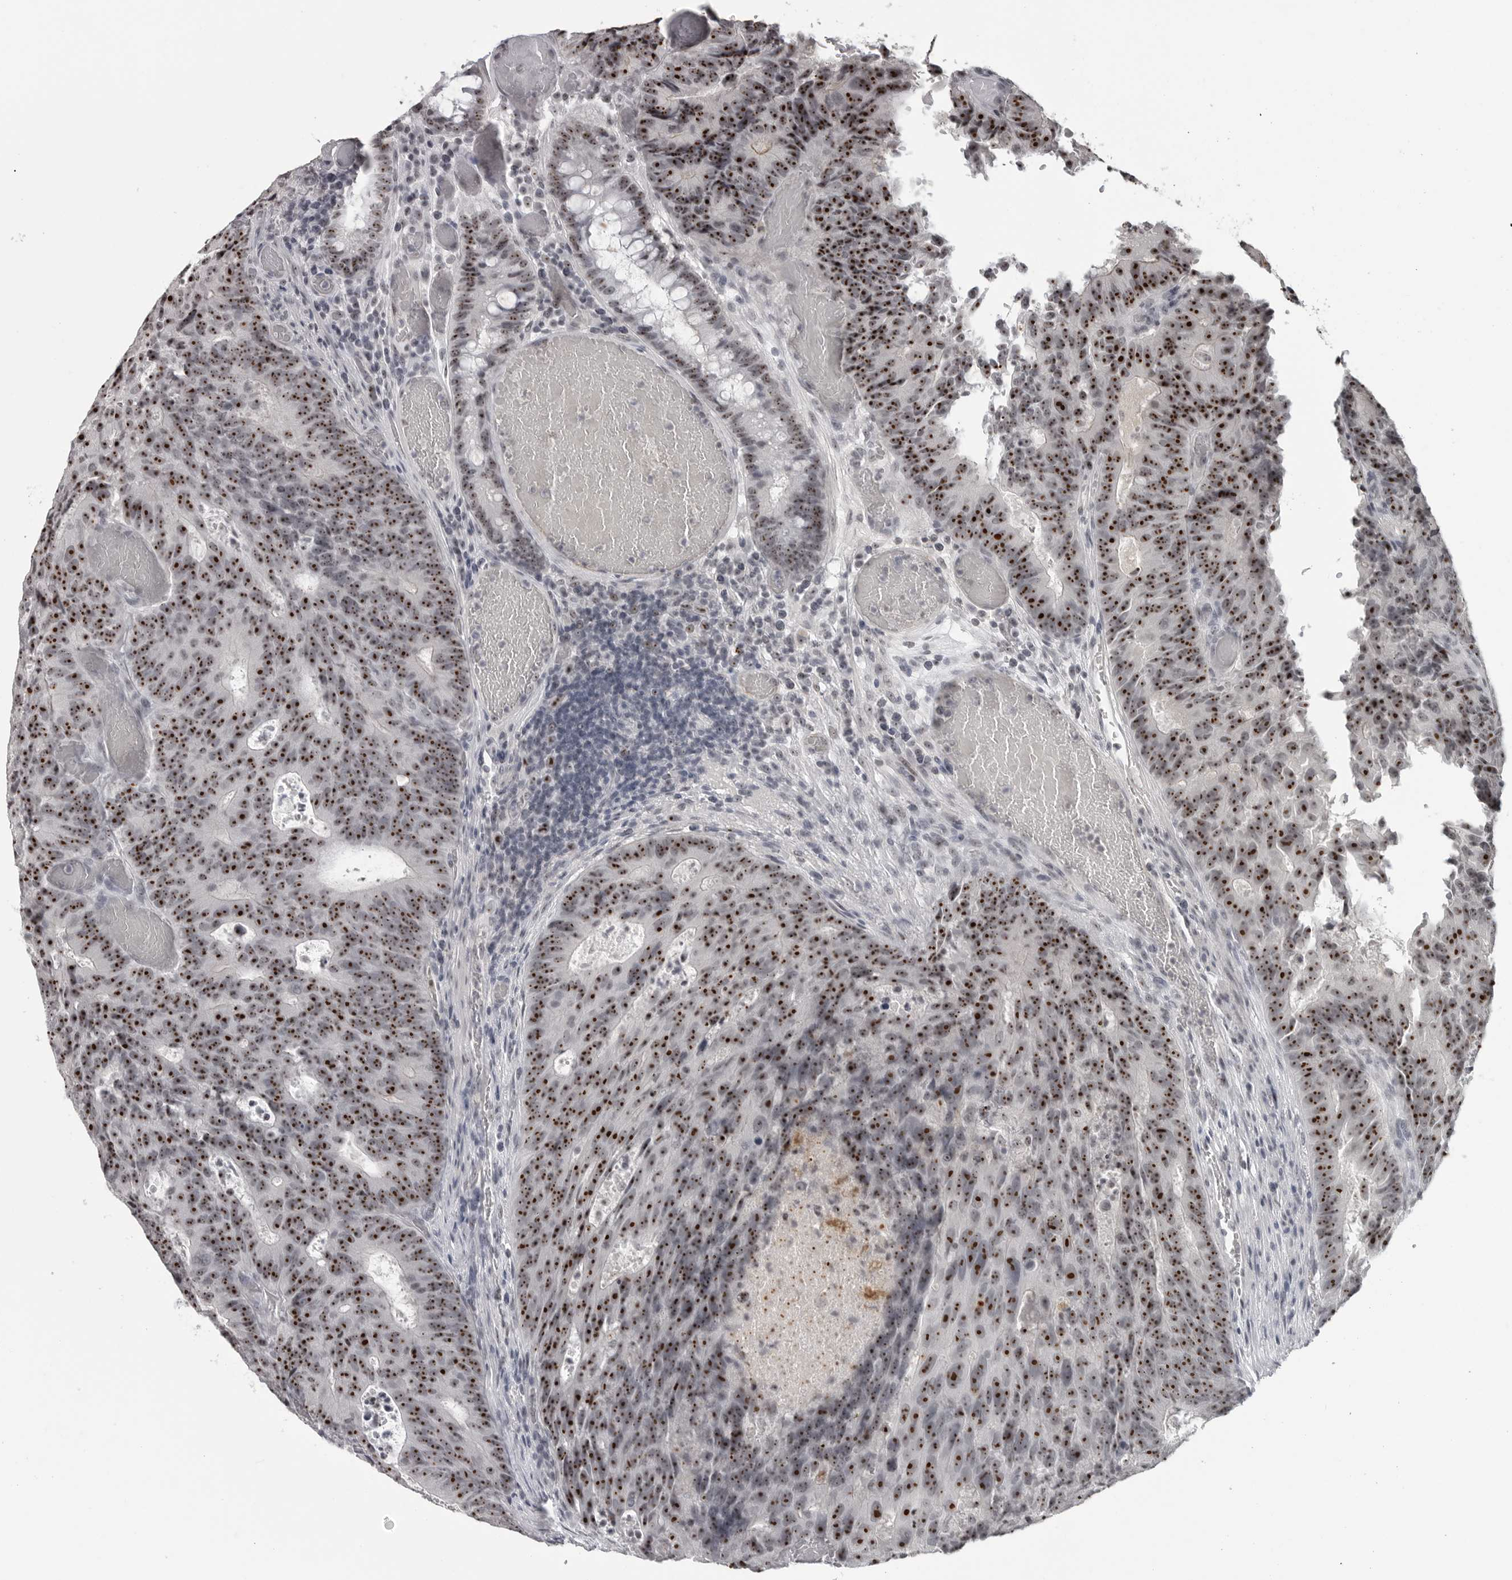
{"staining": {"intensity": "strong", "quantity": ">75%", "location": "nuclear"}, "tissue": "colorectal cancer", "cell_type": "Tumor cells", "image_type": "cancer", "snomed": [{"axis": "morphology", "description": "Adenocarcinoma, NOS"}, {"axis": "topography", "description": "Colon"}], "caption": "The histopathology image demonstrates a brown stain indicating the presence of a protein in the nuclear of tumor cells in colorectal adenocarcinoma. Using DAB (brown) and hematoxylin (blue) stains, captured at high magnification using brightfield microscopy.", "gene": "DDX54", "patient": {"sex": "male", "age": 87}}